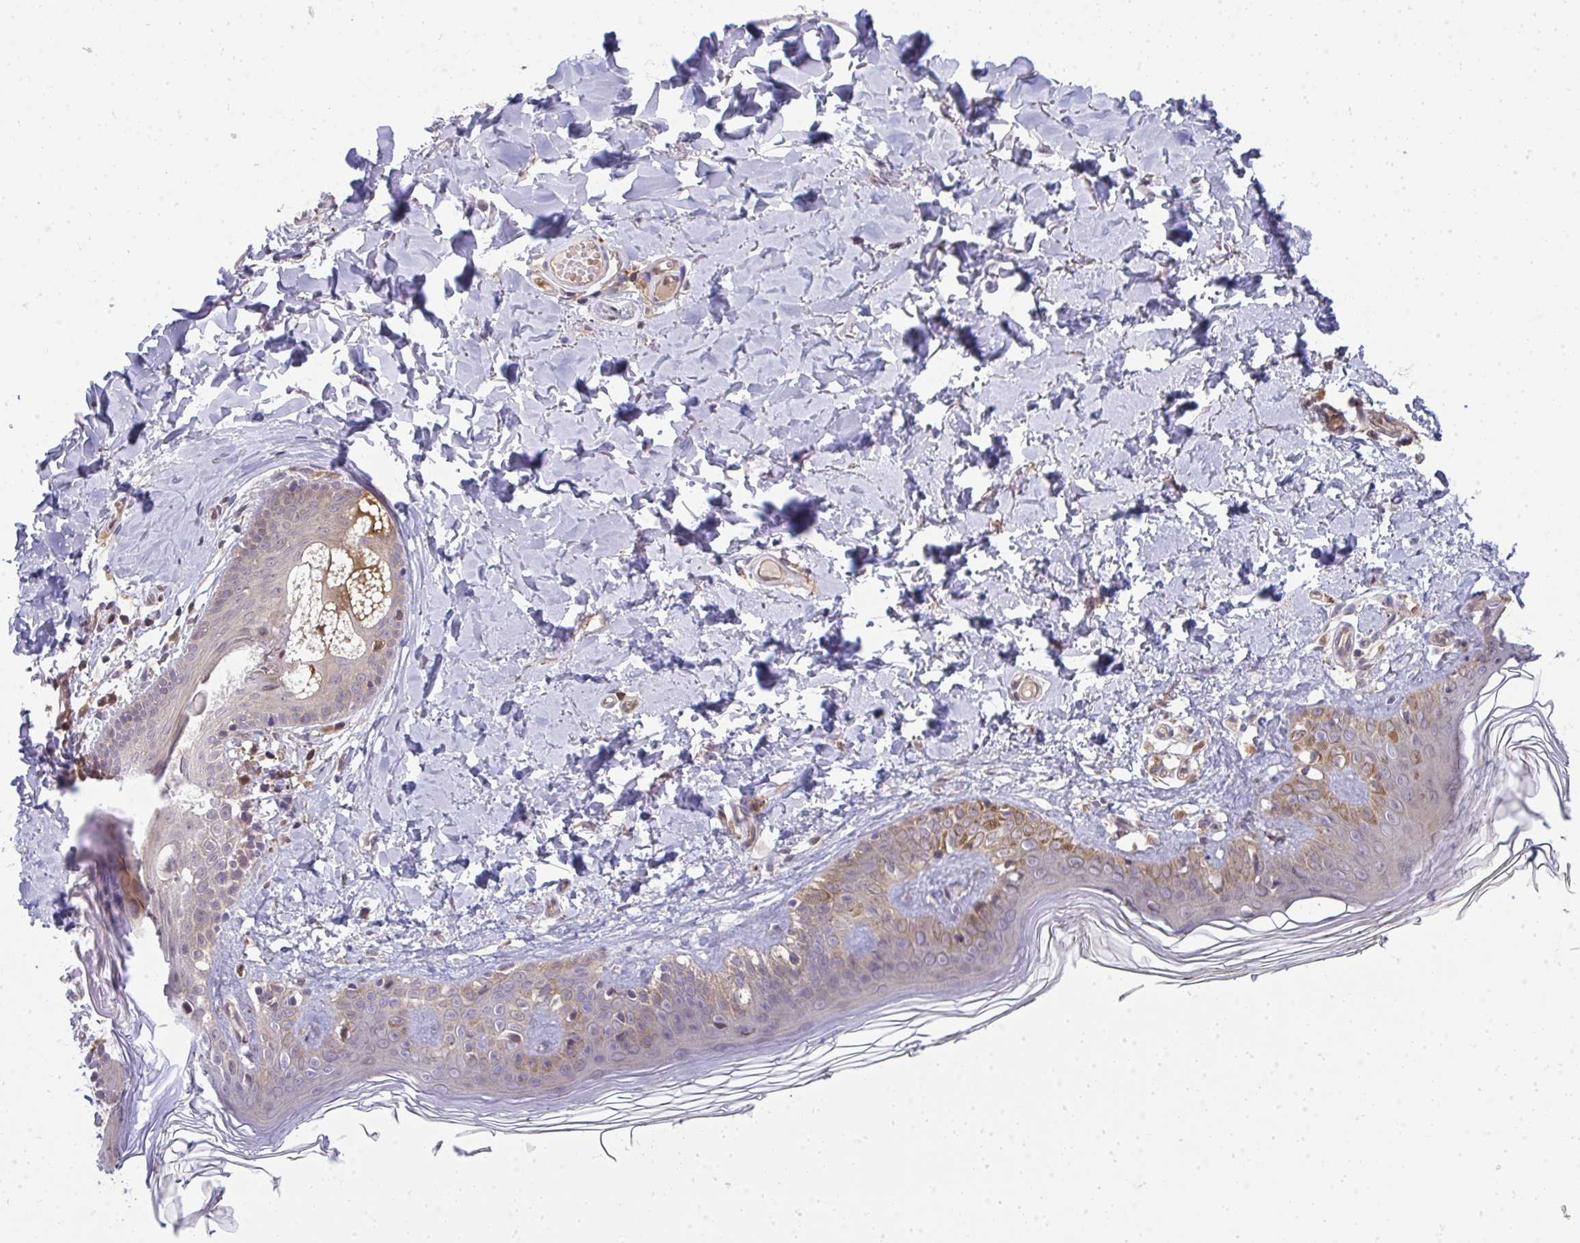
{"staining": {"intensity": "negative", "quantity": "none", "location": "none"}, "tissue": "skin", "cell_type": "Fibroblasts", "image_type": "normal", "snomed": [{"axis": "morphology", "description": "Normal tissue, NOS"}, {"axis": "topography", "description": "Skin"}, {"axis": "topography", "description": "Peripheral nerve tissue"}], "caption": "This is a photomicrograph of immunohistochemistry (IHC) staining of unremarkable skin, which shows no positivity in fibroblasts. (DAB (3,3'-diaminobenzidine) immunohistochemistry, high magnification).", "gene": "HDHD2", "patient": {"sex": "female", "age": 45}}